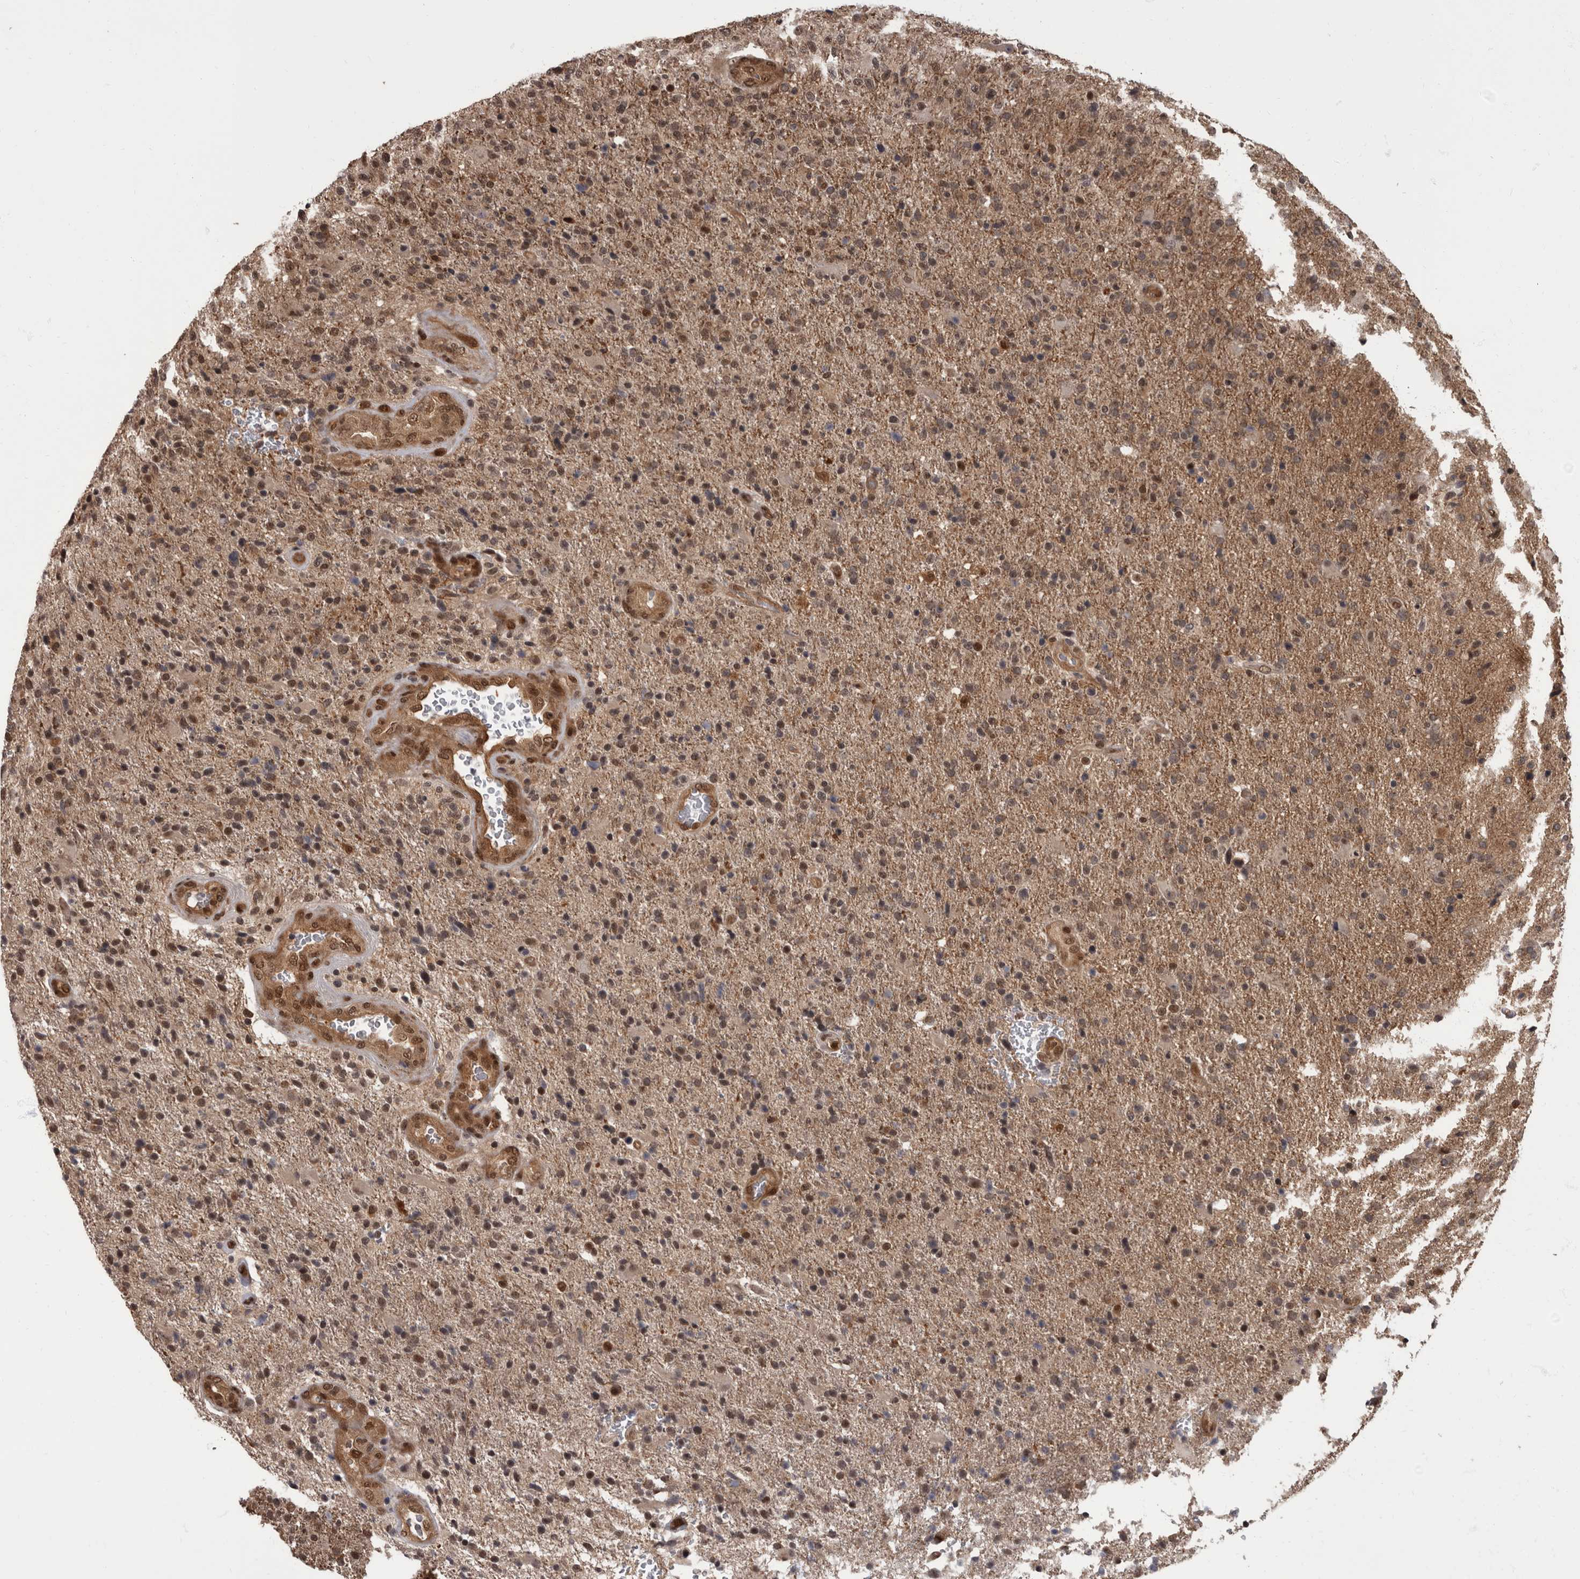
{"staining": {"intensity": "moderate", "quantity": "25%-75%", "location": "nuclear"}, "tissue": "glioma", "cell_type": "Tumor cells", "image_type": "cancer", "snomed": [{"axis": "morphology", "description": "Glioma, malignant, High grade"}, {"axis": "topography", "description": "Brain"}], "caption": "Moderate nuclear protein staining is appreciated in approximately 25%-75% of tumor cells in glioma. (DAB IHC with brightfield microscopy, high magnification).", "gene": "AKT3", "patient": {"sex": "male", "age": 72}}